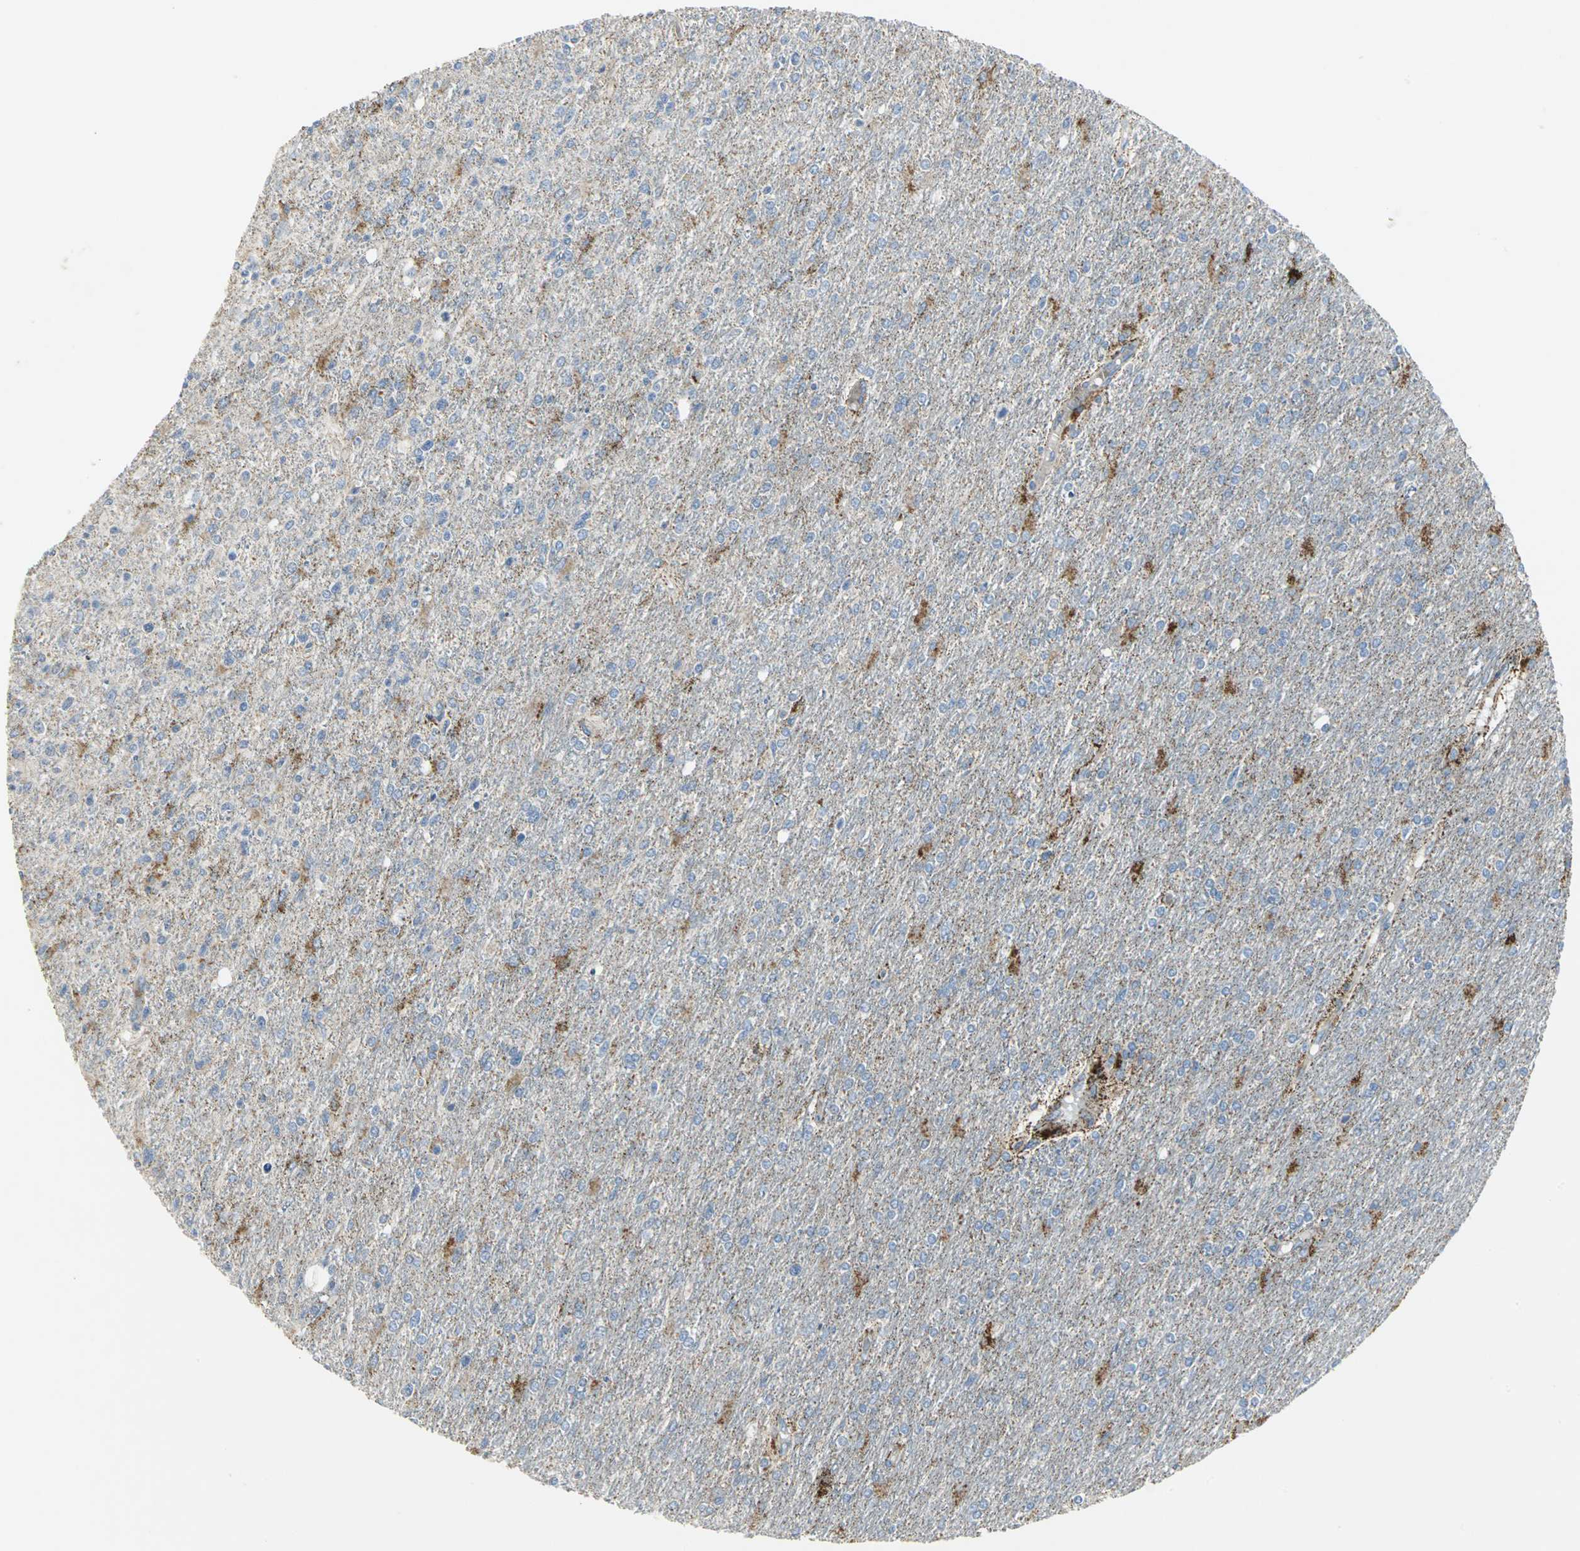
{"staining": {"intensity": "strong", "quantity": "<25%", "location": "cytoplasmic/membranous"}, "tissue": "glioma", "cell_type": "Tumor cells", "image_type": "cancer", "snomed": [{"axis": "morphology", "description": "Glioma, malignant, High grade"}, {"axis": "topography", "description": "Cerebral cortex"}], "caption": "Brown immunohistochemical staining in human malignant high-grade glioma displays strong cytoplasmic/membranous staining in about <25% of tumor cells.", "gene": "SPPL2B", "patient": {"sex": "male", "age": 76}}